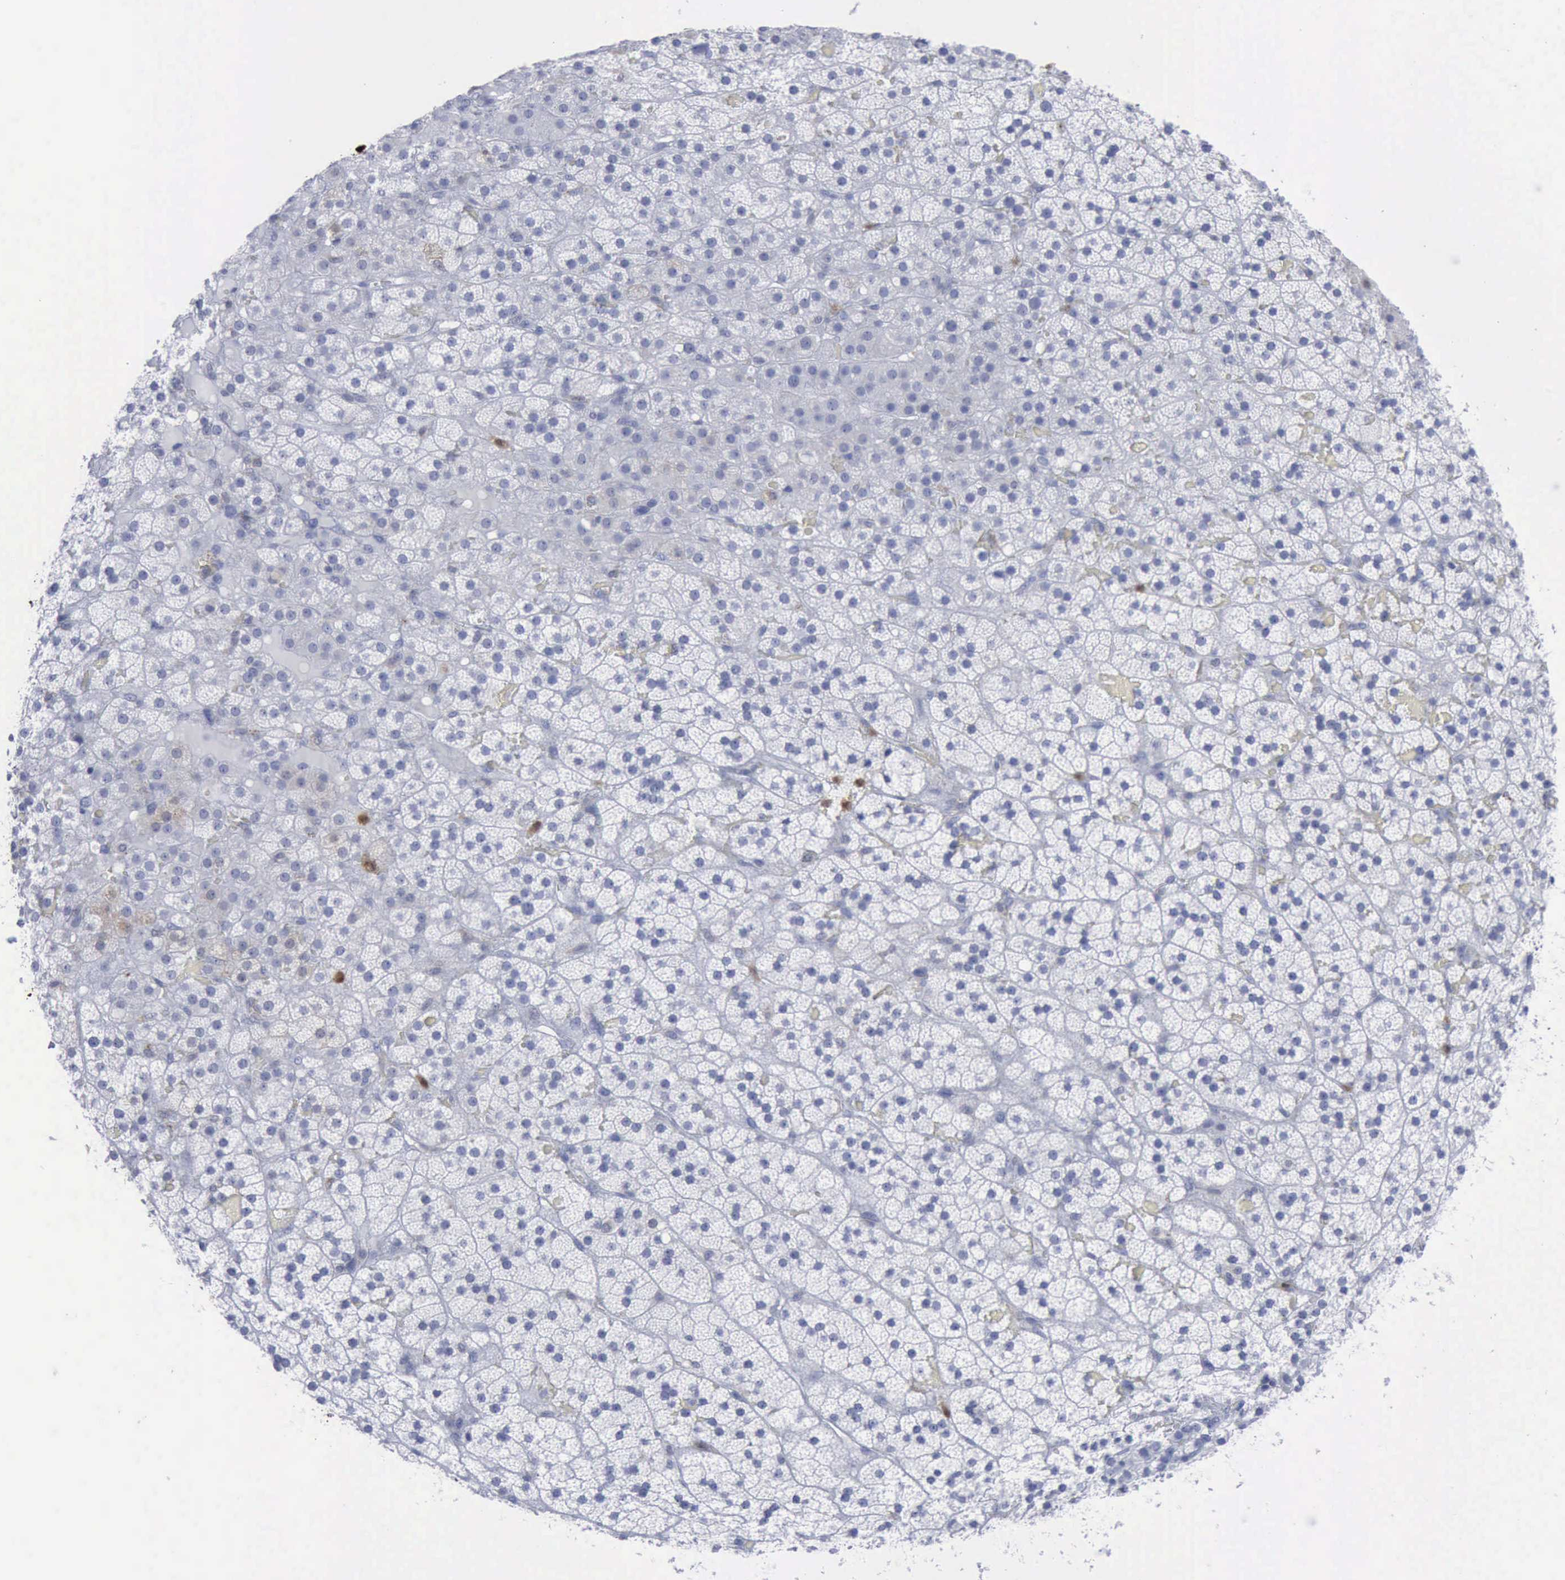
{"staining": {"intensity": "weak", "quantity": "<25%", "location": "cytoplasmic/membranous"}, "tissue": "adrenal gland", "cell_type": "Glandular cells", "image_type": "normal", "snomed": [{"axis": "morphology", "description": "Normal tissue, NOS"}, {"axis": "topography", "description": "Adrenal gland"}], "caption": "IHC micrograph of benign adrenal gland stained for a protein (brown), which demonstrates no staining in glandular cells. The staining is performed using DAB (3,3'-diaminobenzidine) brown chromogen with nuclei counter-stained in using hematoxylin.", "gene": "CSTA", "patient": {"sex": "male", "age": 35}}